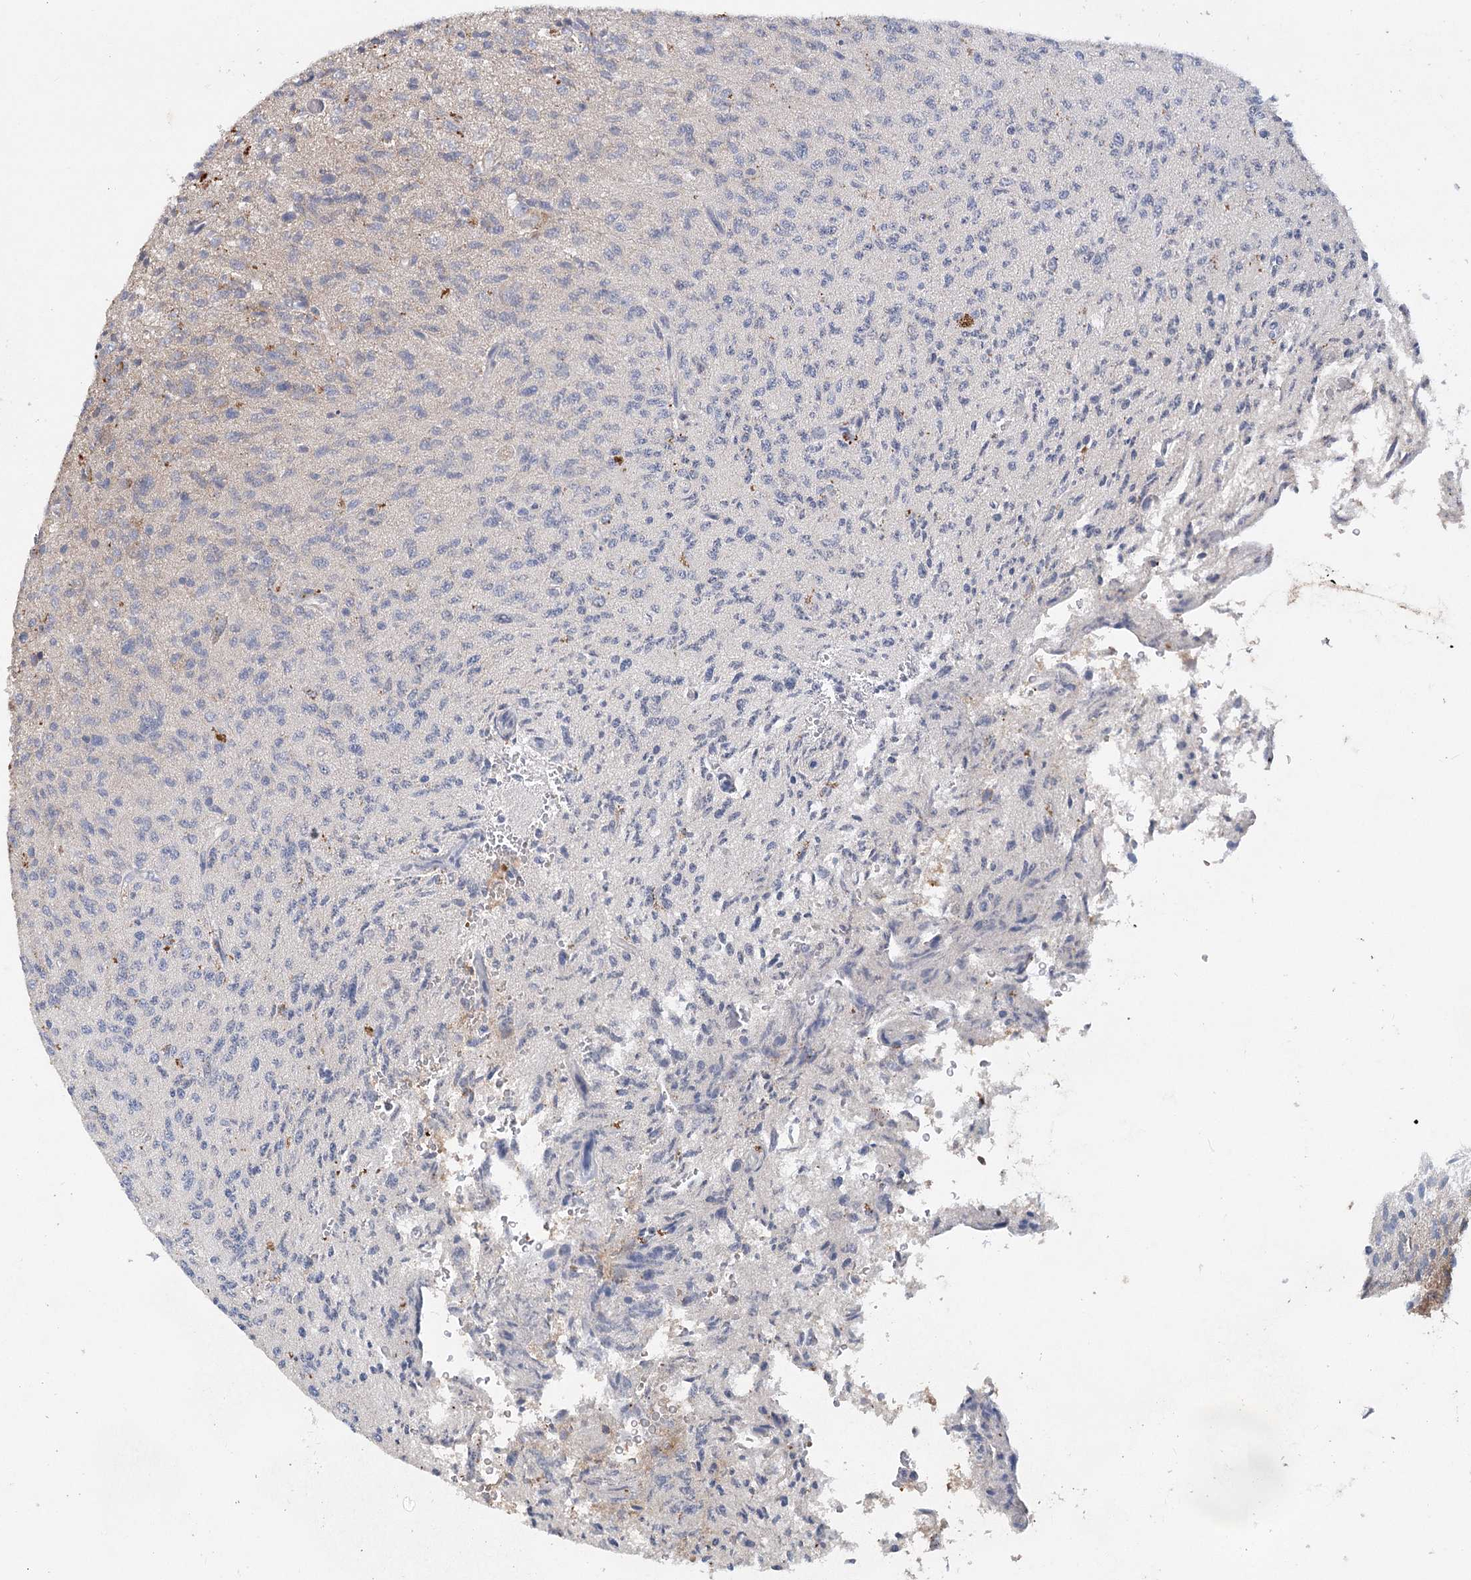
{"staining": {"intensity": "weak", "quantity": "<25%", "location": "cytoplasmic/membranous"}, "tissue": "glioma", "cell_type": "Tumor cells", "image_type": "cancer", "snomed": [{"axis": "morphology", "description": "Glioma, malignant, High grade"}, {"axis": "topography", "description": "Brain"}], "caption": "Glioma stained for a protein using immunohistochemistry exhibits no expression tumor cells.", "gene": "PYROXD2", "patient": {"sex": "female", "age": 57}}